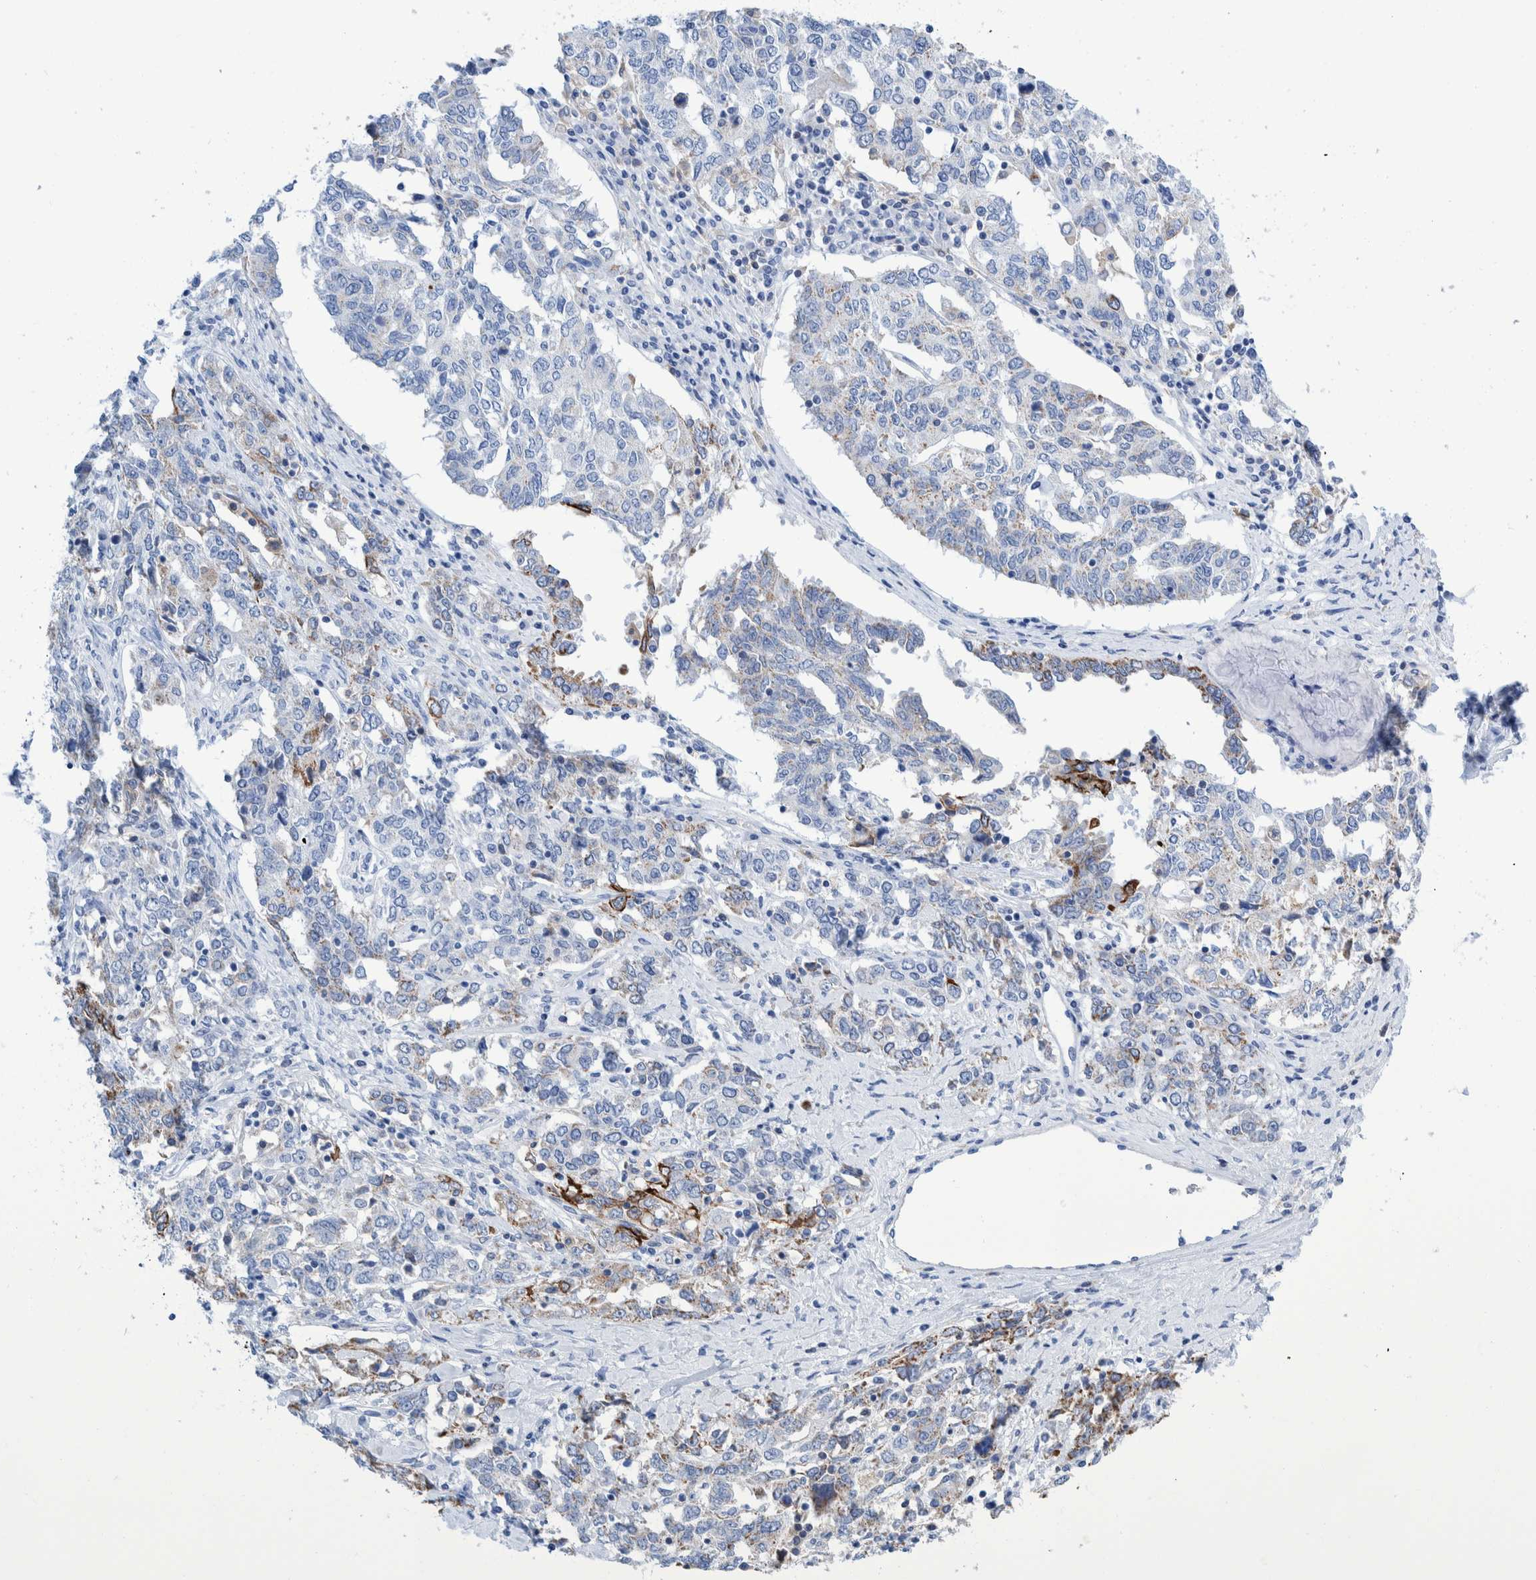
{"staining": {"intensity": "weak", "quantity": "<25%", "location": "cytoplasmic/membranous"}, "tissue": "ovarian cancer", "cell_type": "Tumor cells", "image_type": "cancer", "snomed": [{"axis": "morphology", "description": "Carcinoma, endometroid"}, {"axis": "topography", "description": "Ovary"}], "caption": "This is a histopathology image of immunohistochemistry (IHC) staining of ovarian cancer (endometroid carcinoma), which shows no positivity in tumor cells.", "gene": "KRT14", "patient": {"sex": "female", "age": 62}}